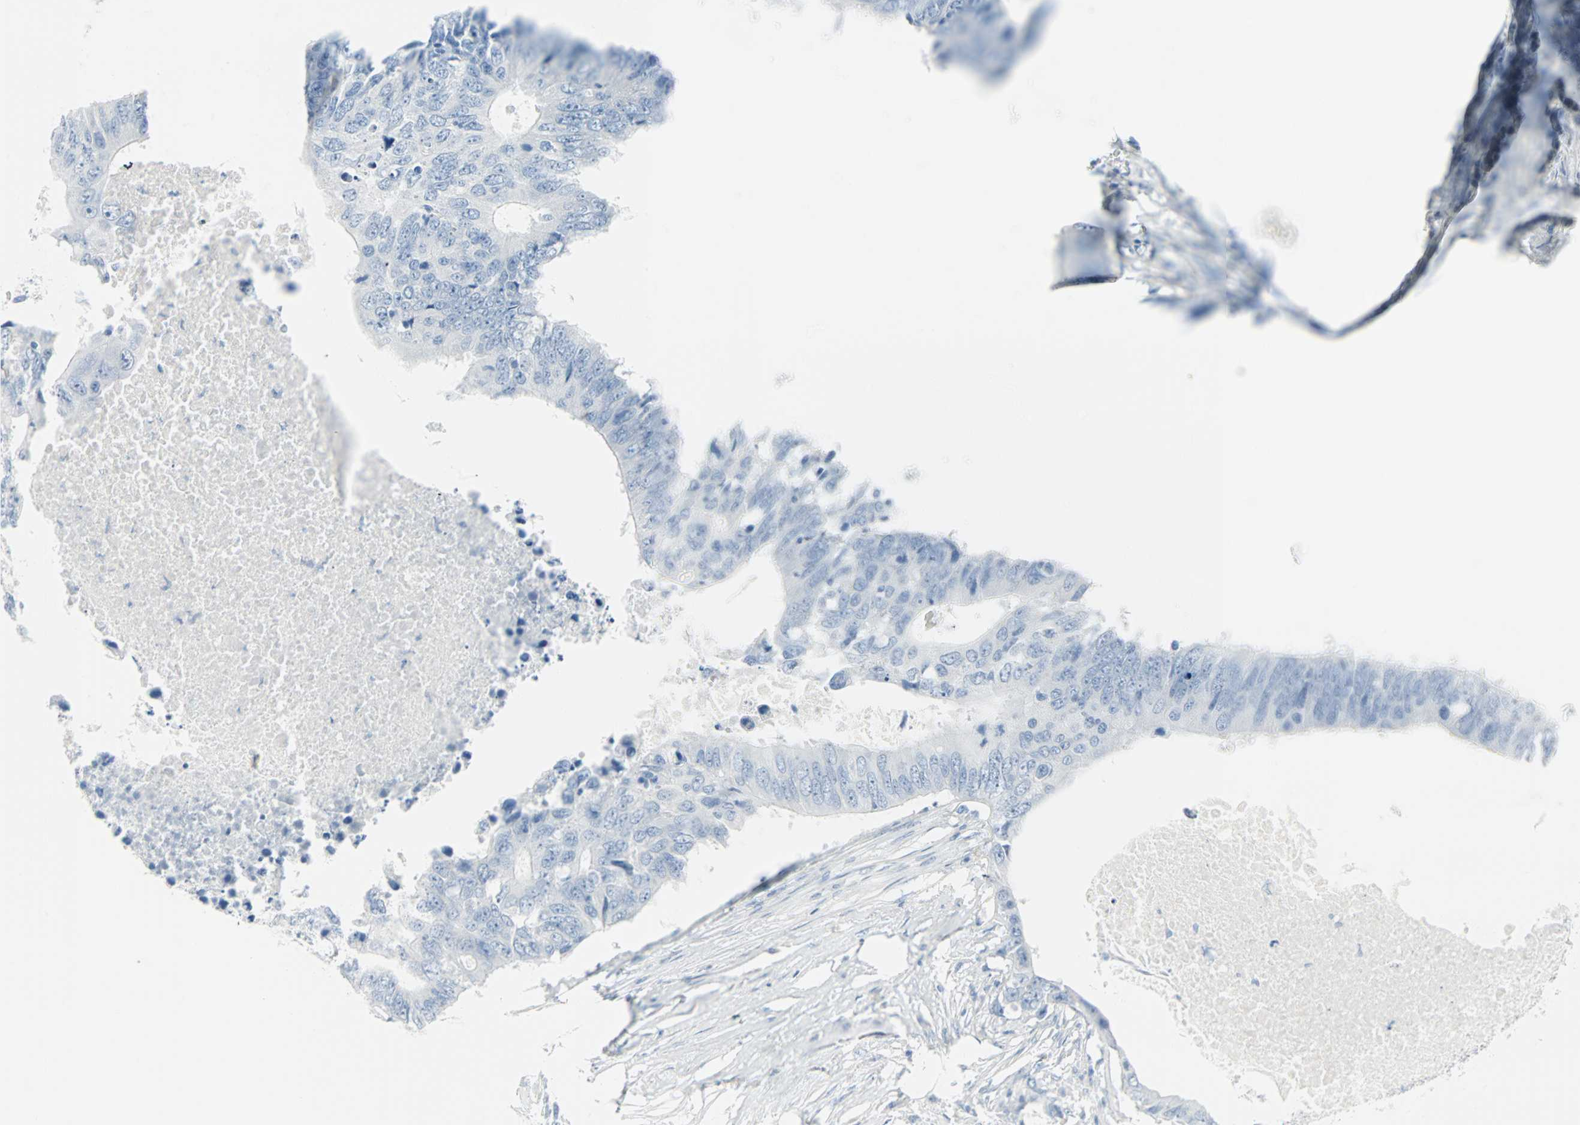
{"staining": {"intensity": "negative", "quantity": "none", "location": "none"}, "tissue": "colorectal cancer", "cell_type": "Tumor cells", "image_type": "cancer", "snomed": [{"axis": "morphology", "description": "Adenocarcinoma, NOS"}, {"axis": "topography", "description": "Colon"}], "caption": "Tumor cells show no significant expression in colorectal cancer (adenocarcinoma).", "gene": "STX1A", "patient": {"sex": "male", "age": 71}}